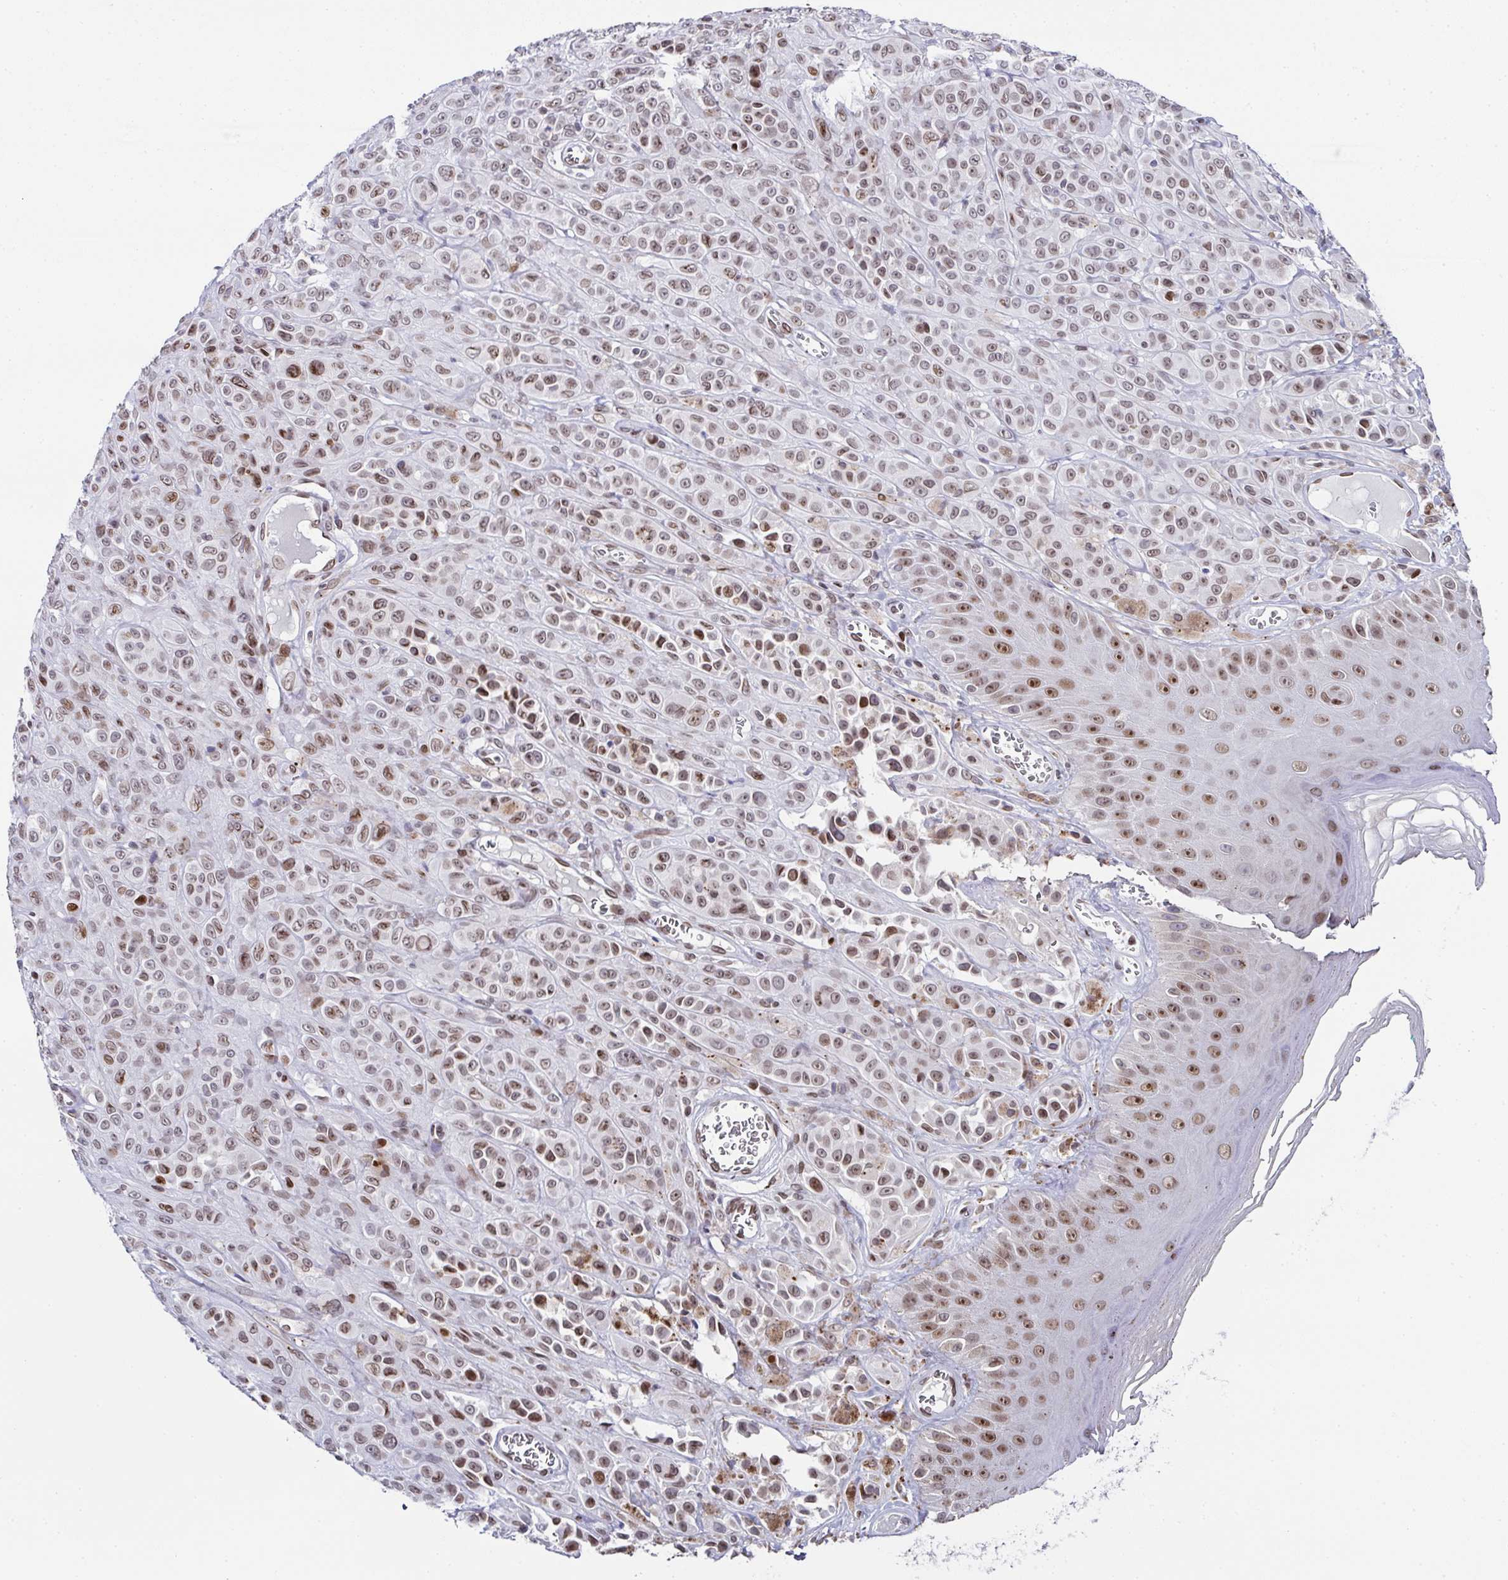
{"staining": {"intensity": "moderate", "quantity": "25%-75%", "location": "nuclear"}, "tissue": "melanoma", "cell_type": "Tumor cells", "image_type": "cancer", "snomed": [{"axis": "morphology", "description": "Malignant melanoma, NOS"}, {"axis": "topography", "description": "Skin"}], "caption": "This photomicrograph reveals malignant melanoma stained with IHC to label a protein in brown. The nuclear of tumor cells show moderate positivity for the protein. Nuclei are counter-stained blue.", "gene": "RB1", "patient": {"sex": "male", "age": 67}}